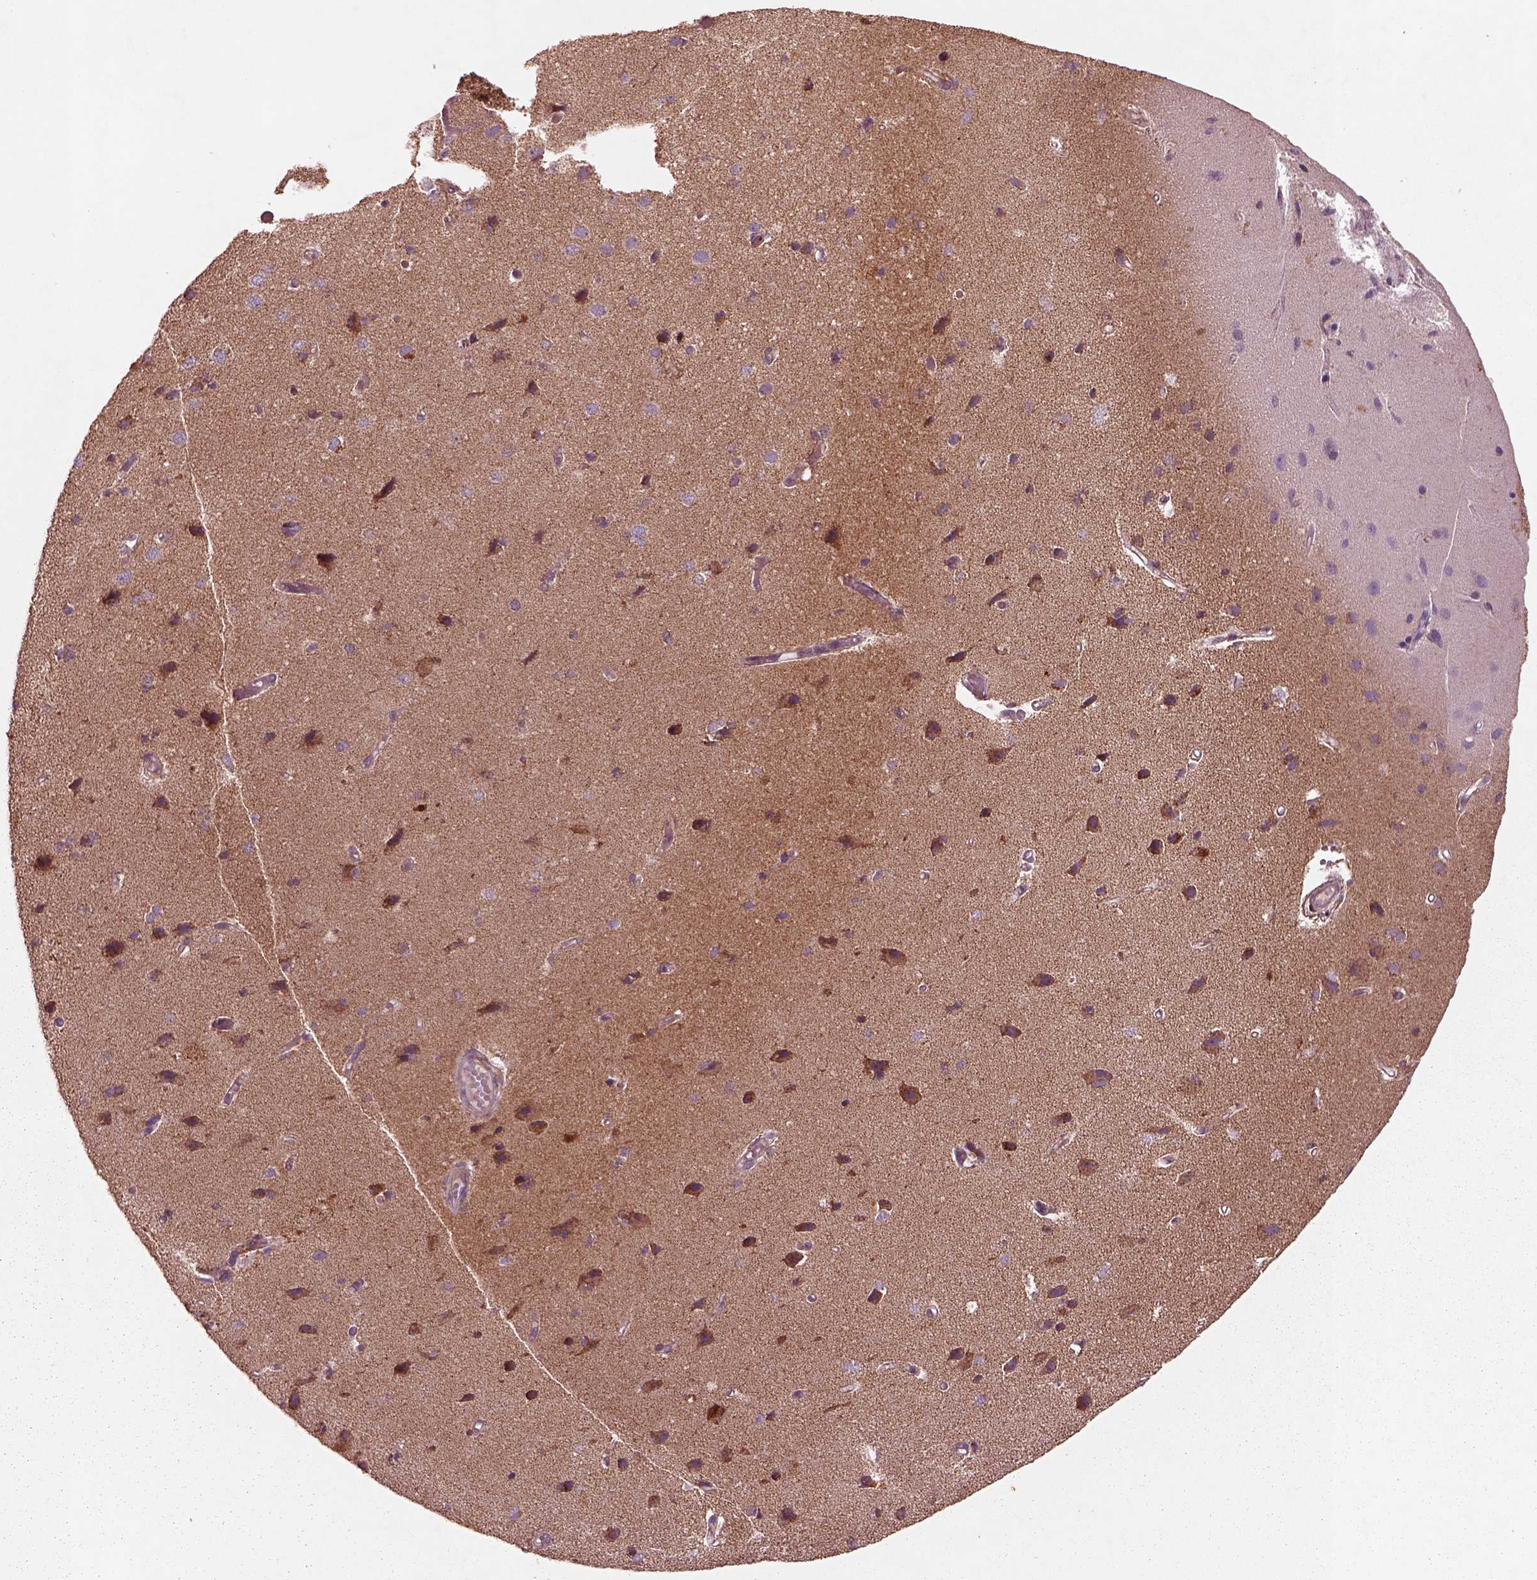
{"staining": {"intensity": "negative", "quantity": "none", "location": "none"}, "tissue": "cerebral cortex", "cell_type": "Endothelial cells", "image_type": "normal", "snomed": [{"axis": "morphology", "description": "Normal tissue, NOS"}, {"axis": "morphology", "description": "Glioma, malignant, High grade"}, {"axis": "topography", "description": "Cerebral cortex"}], "caption": "Cerebral cortex was stained to show a protein in brown. There is no significant expression in endothelial cells.", "gene": "SLC25A31", "patient": {"sex": "male", "age": 71}}